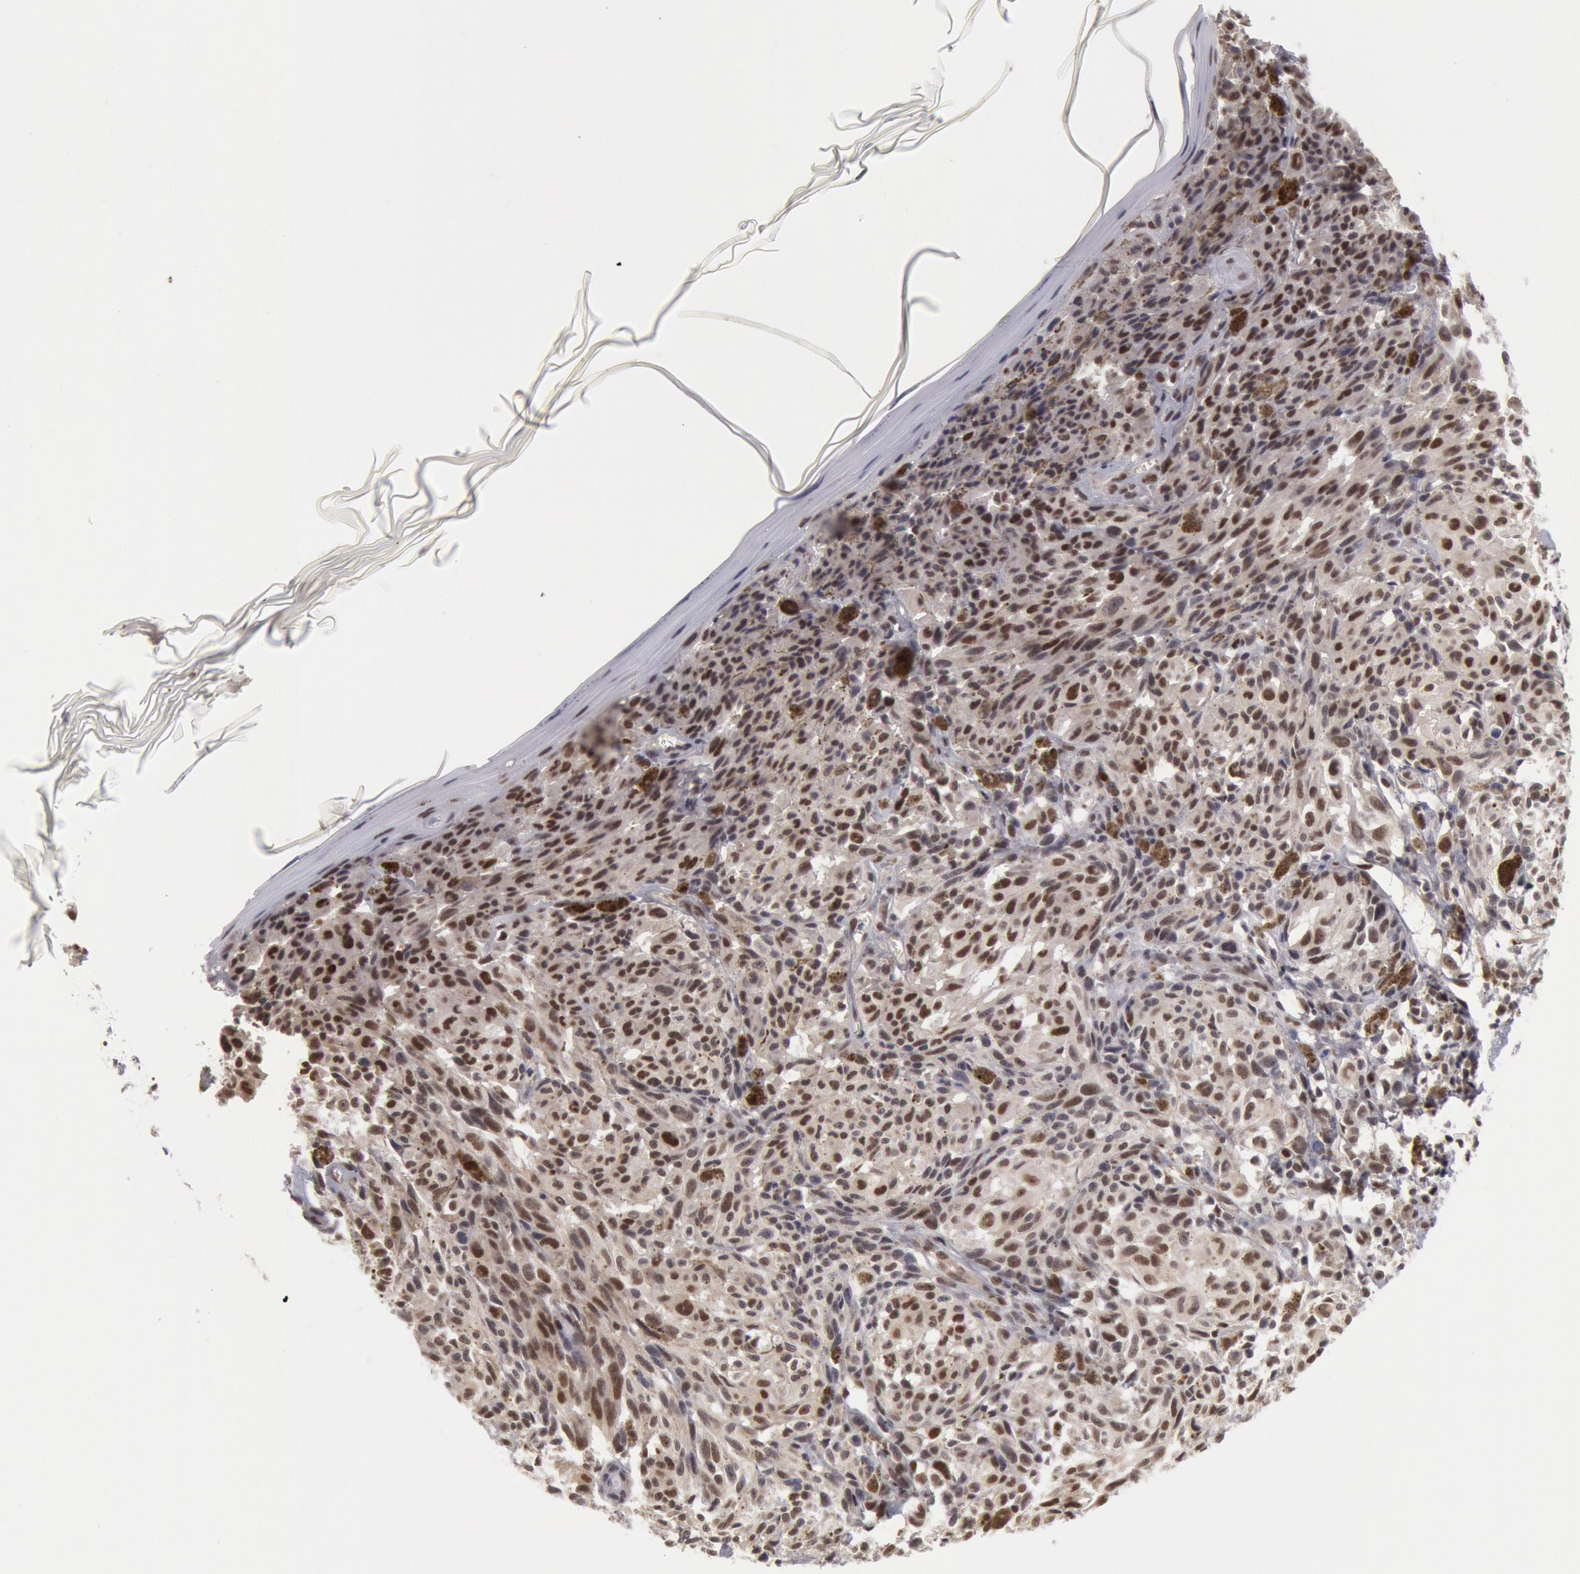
{"staining": {"intensity": "moderate", "quantity": "25%-75%", "location": "nuclear"}, "tissue": "melanoma", "cell_type": "Tumor cells", "image_type": "cancer", "snomed": [{"axis": "morphology", "description": "Malignant melanoma, NOS"}, {"axis": "topography", "description": "Skin"}], "caption": "Protein expression analysis of human melanoma reveals moderate nuclear staining in about 25%-75% of tumor cells.", "gene": "PPP4R3B", "patient": {"sex": "female", "age": 72}}